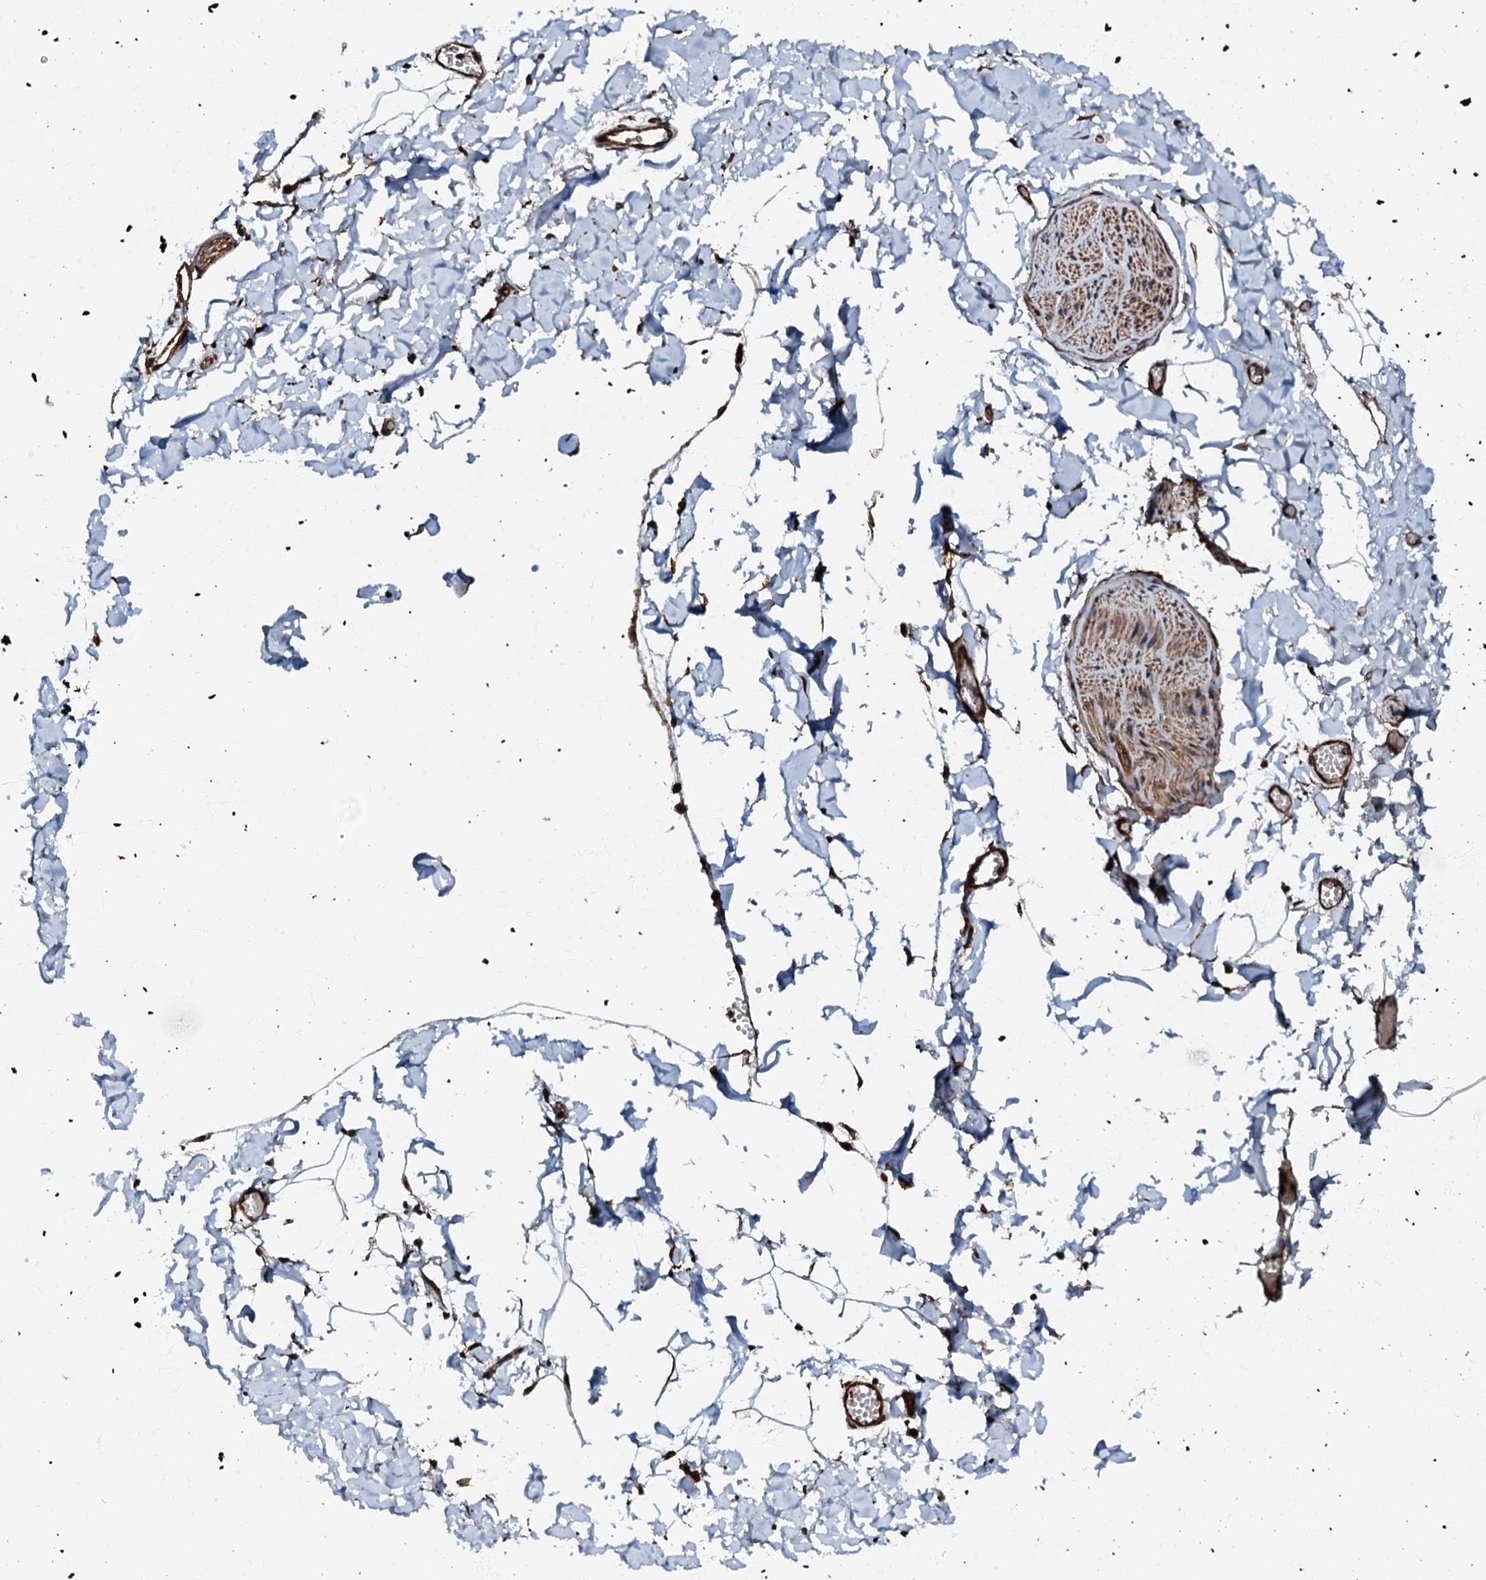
{"staining": {"intensity": "negative", "quantity": "none", "location": "none"}, "tissue": "adipose tissue", "cell_type": "Adipocytes", "image_type": "normal", "snomed": [{"axis": "morphology", "description": "Normal tissue, NOS"}, {"axis": "topography", "description": "Gallbladder"}, {"axis": "topography", "description": "Peripheral nerve tissue"}], "caption": "High magnification brightfield microscopy of unremarkable adipose tissue stained with DAB (brown) and counterstained with hematoxylin (blue): adipocytes show no significant positivity. (DAB (3,3'-diaminobenzidine) immunohistochemistry, high magnification).", "gene": "BLOC1S6", "patient": {"sex": "male", "age": 38}}